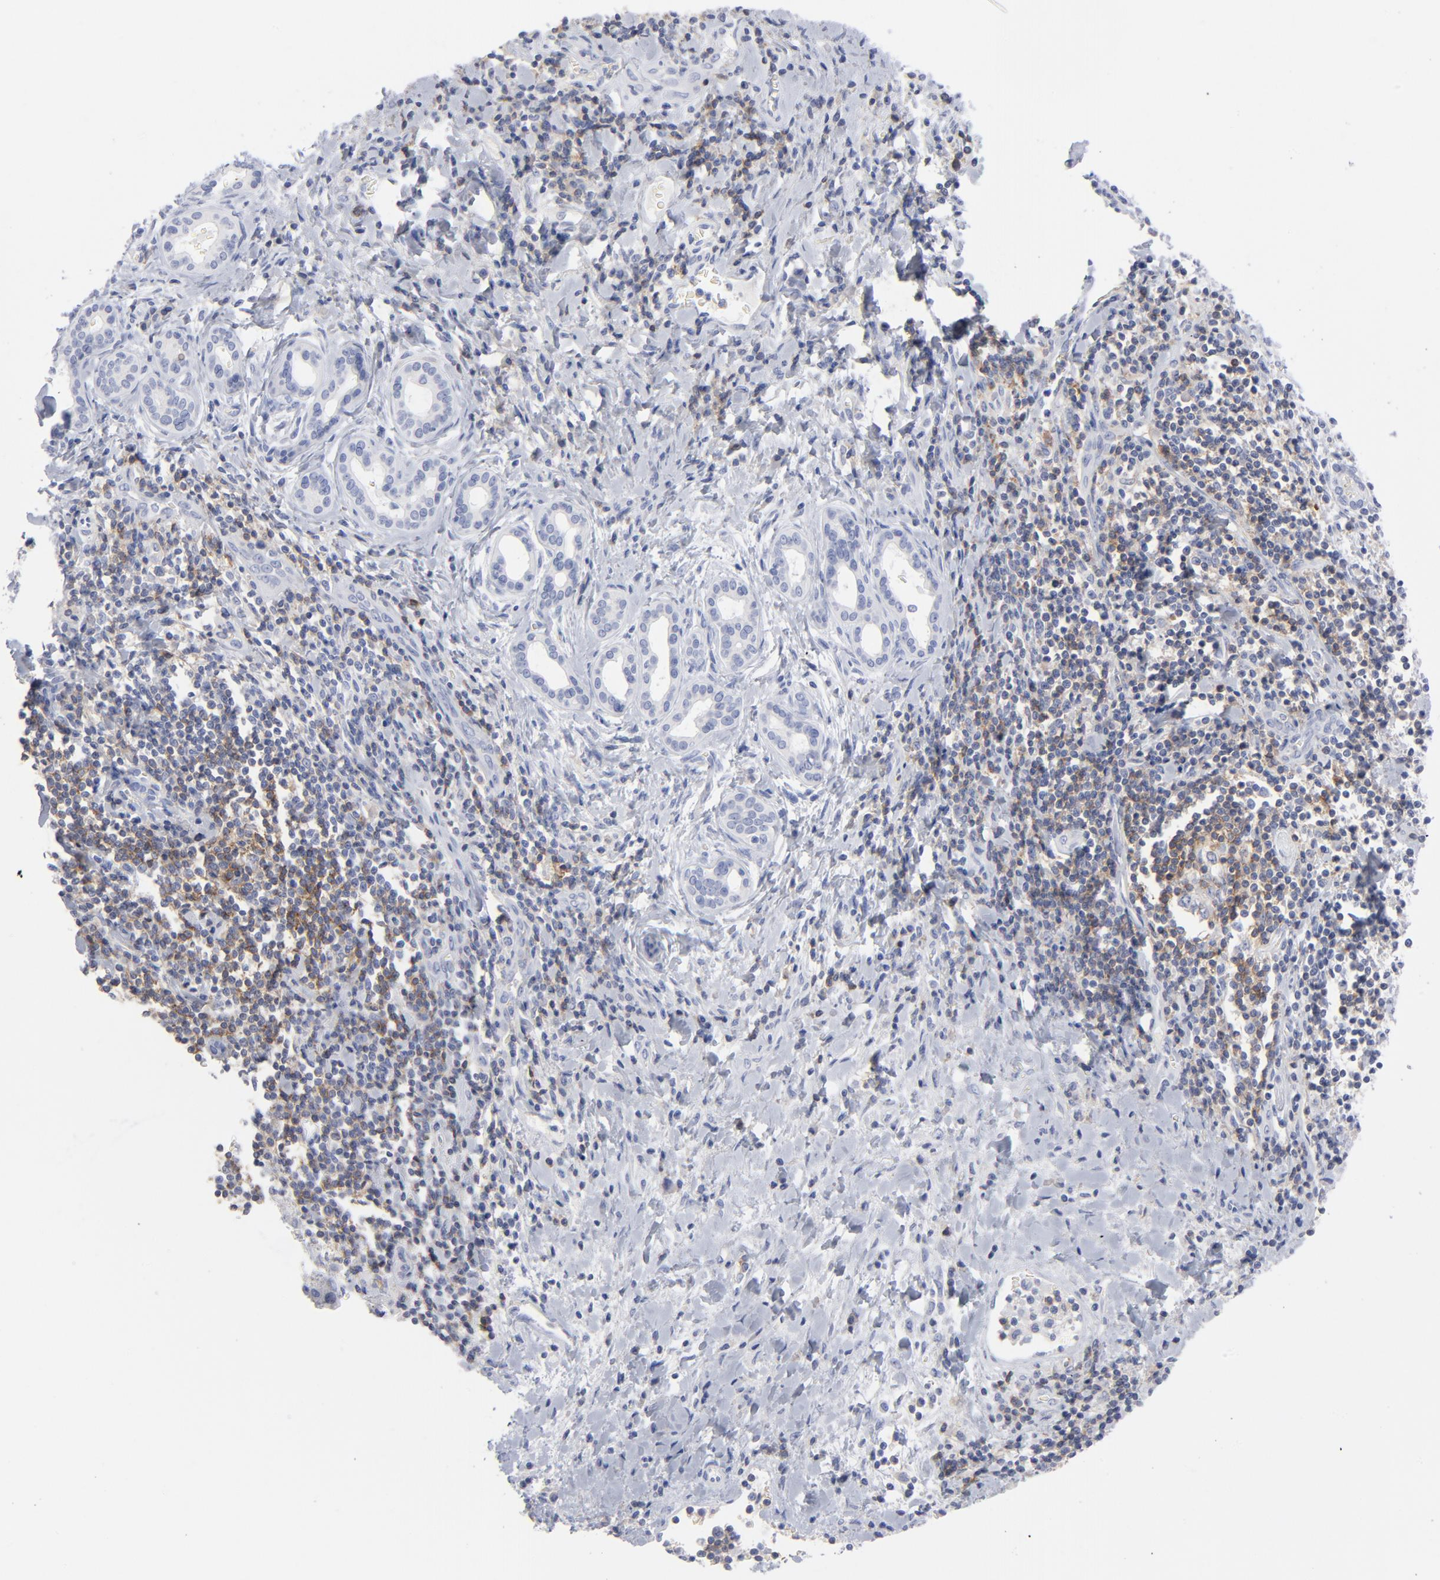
{"staining": {"intensity": "negative", "quantity": "none", "location": "none"}, "tissue": "liver cancer", "cell_type": "Tumor cells", "image_type": "cancer", "snomed": [{"axis": "morphology", "description": "Cholangiocarcinoma"}, {"axis": "topography", "description": "Liver"}], "caption": "This is an immunohistochemistry (IHC) histopathology image of human liver cancer. There is no expression in tumor cells.", "gene": "P2RY8", "patient": {"sex": "male", "age": 57}}